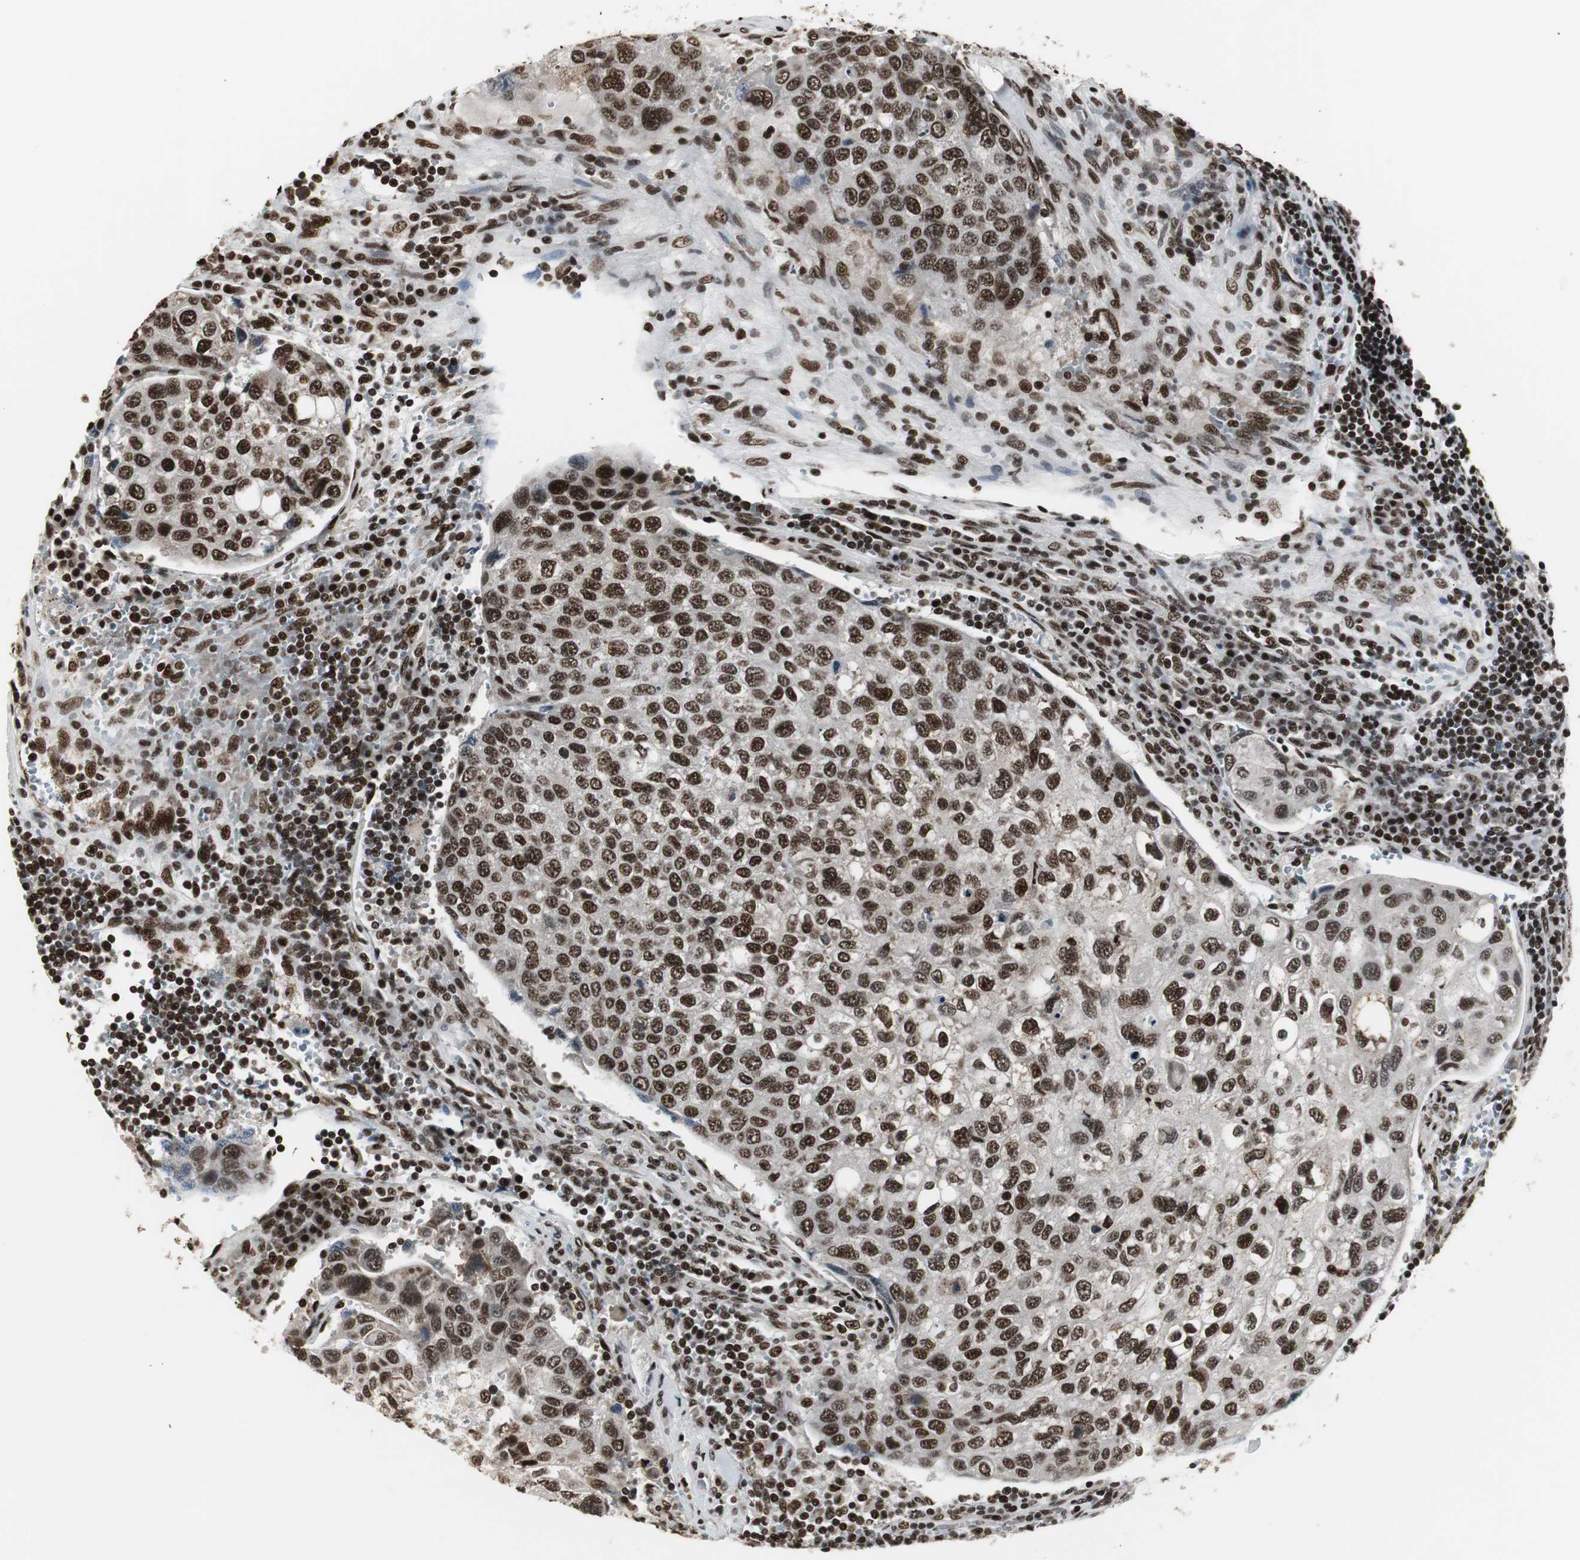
{"staining": {"intensity": "strong", "quantity": ">75%", "location": "nuclear"}, "tissue": "urothelial cancer", "cell_type": "Tumor cells", "image_type": "cancer", "snomed": [{"axis": "morphology", "description": "Urothelial carcinoma, High grade"}, {"axis": "topography", "description": "Lymph node"}, {"axis": "topography", "description": "Urinary bladder"}], "caption": "Brown immunohistochemical staining in human urothelial cancer demonstrates strong nuclear staining in approximately >75% of tumor cells.", "gene": "PARN", "patient": {"sex": "male", "age": 51}}